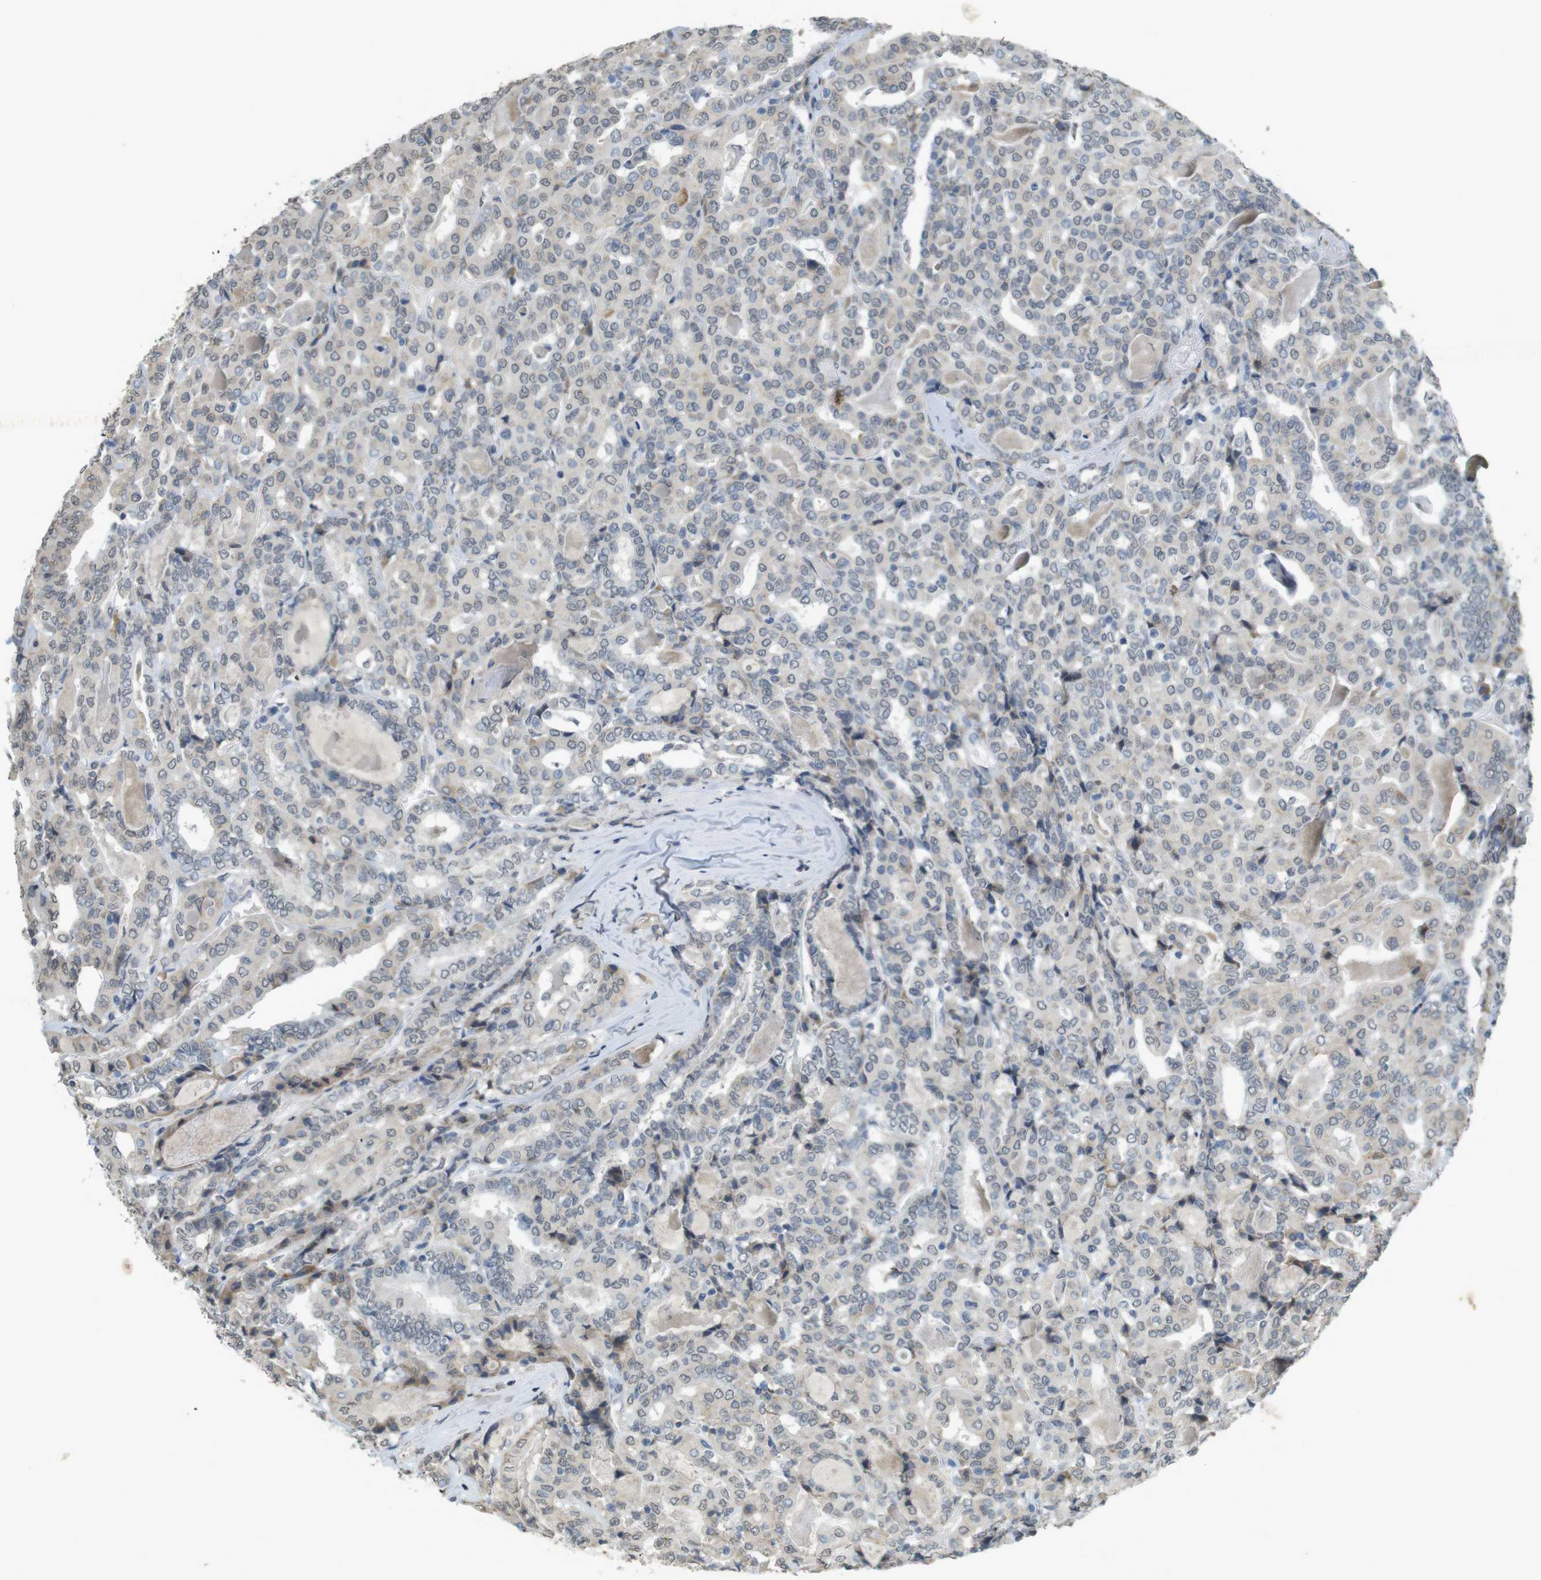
{"staining": {"intensity": "negative", "quantity": "none", "location": "none"}, "tissue": "thyroid cancer", "cell_type": "Tumor cells", "image_type": "cancer", "snomed": [{"axis": "morphology", "description": "Papillary adenocarcinoma, NOS"}, {"axis": "topography", "description": "Thyroid gland"}], "caption": "Histopathology image shows no significant protein positivity in tumor cells of thyroid papillary adenocarcinoma. (IHC, brightfield microscopy, high magnification).", "gene": "FZD10", "patient": {"sex": "female", "age": 42}}